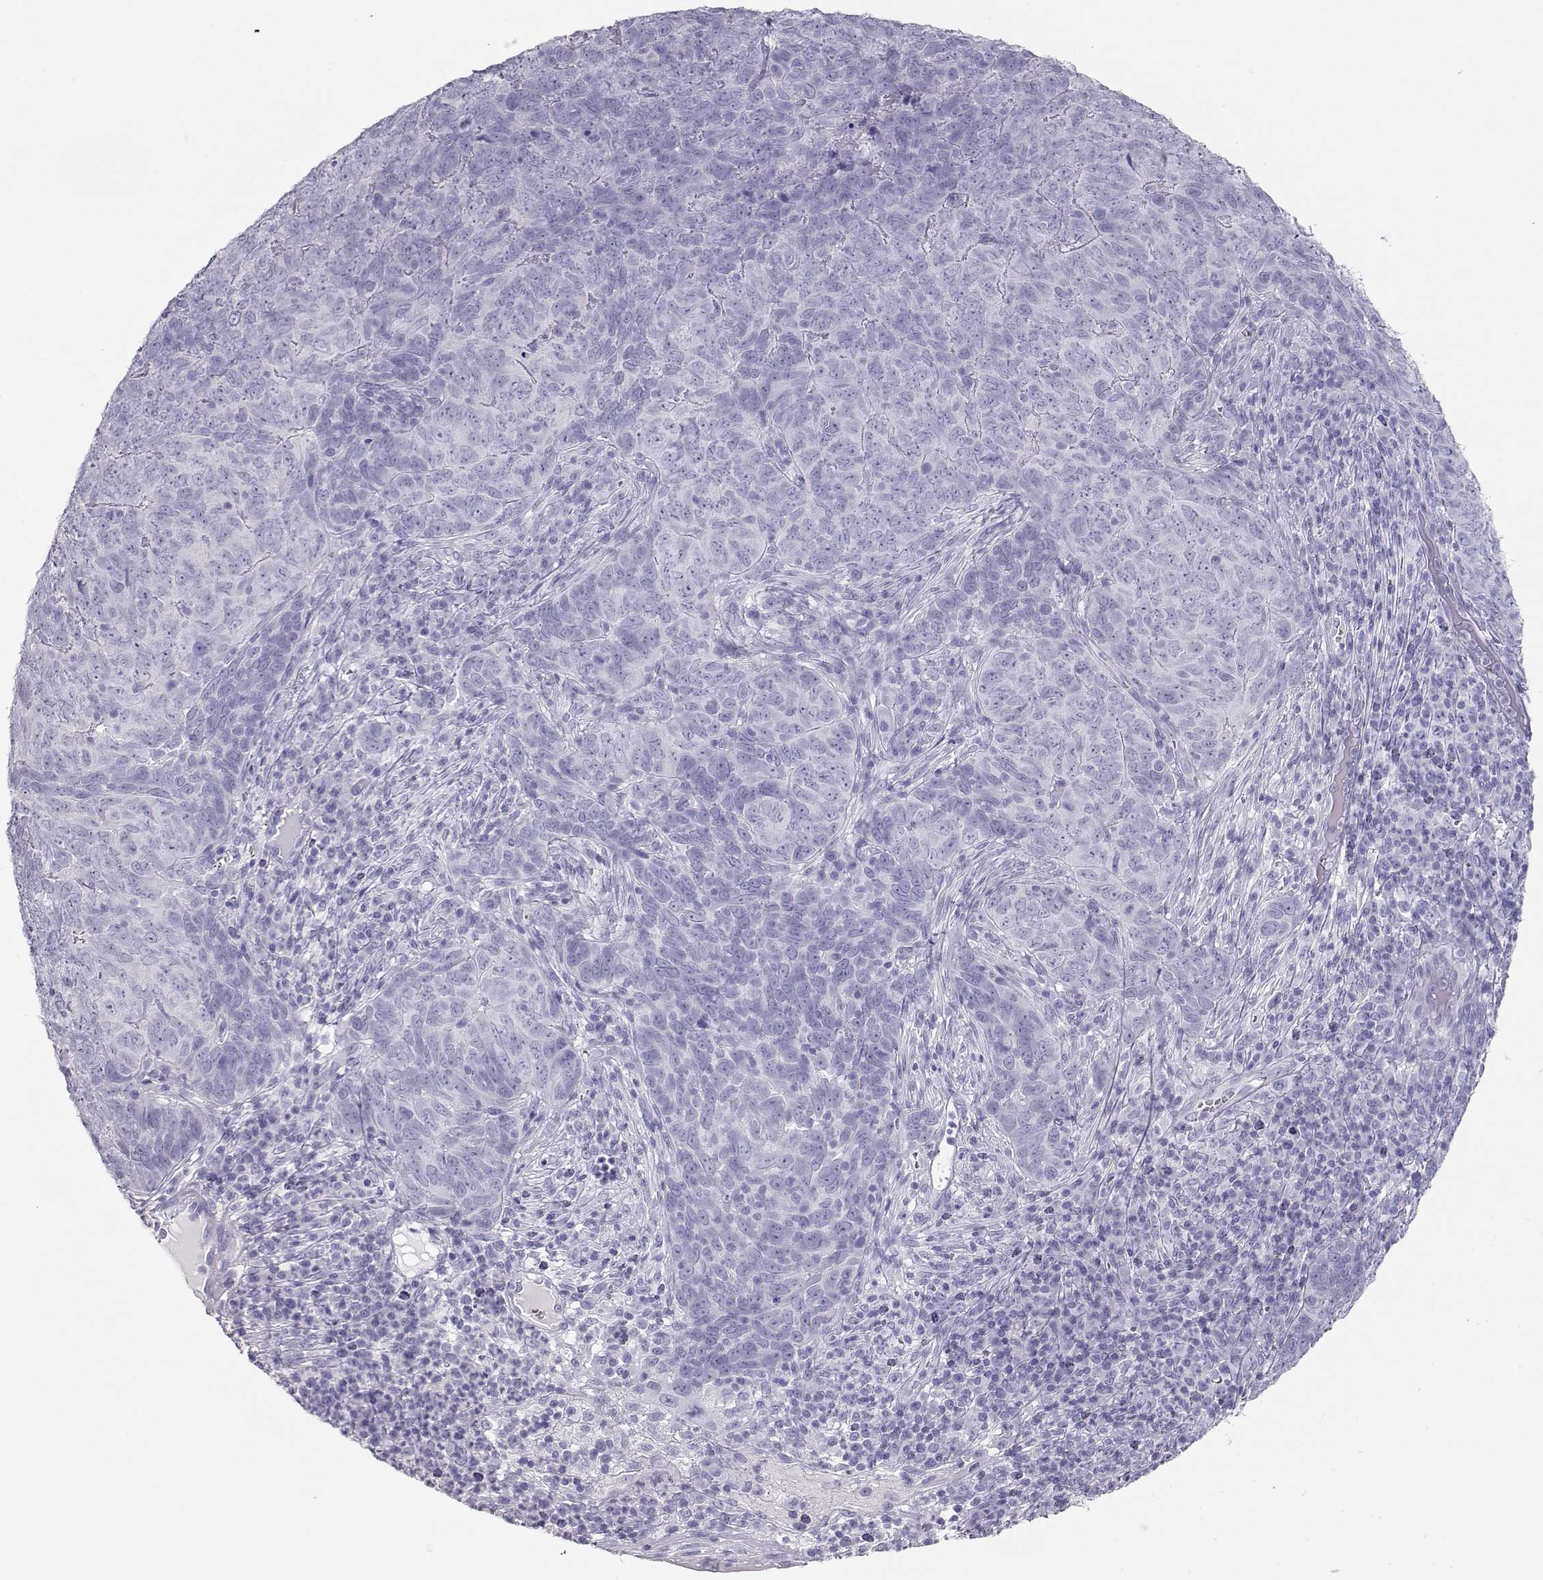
{"staining": {"intensity": "negative", "quantity": "none", "location": "none"}, "tissue": "skin cancer", "cell_type": "Tumor cells", "image_type": "cancer", "snomed": [{"axis": "morphology", "description": "Squamous cell carcinoma, NOS"}, {"axis": "topography", "description": "Skin"}, {"axis": "topography", "description": "Anal"}], "caption": "There is no significant positivity in tumor cells of skin cancer.", "gene": "TKTL1", "patient": {"sex": "female", "age": 51}}